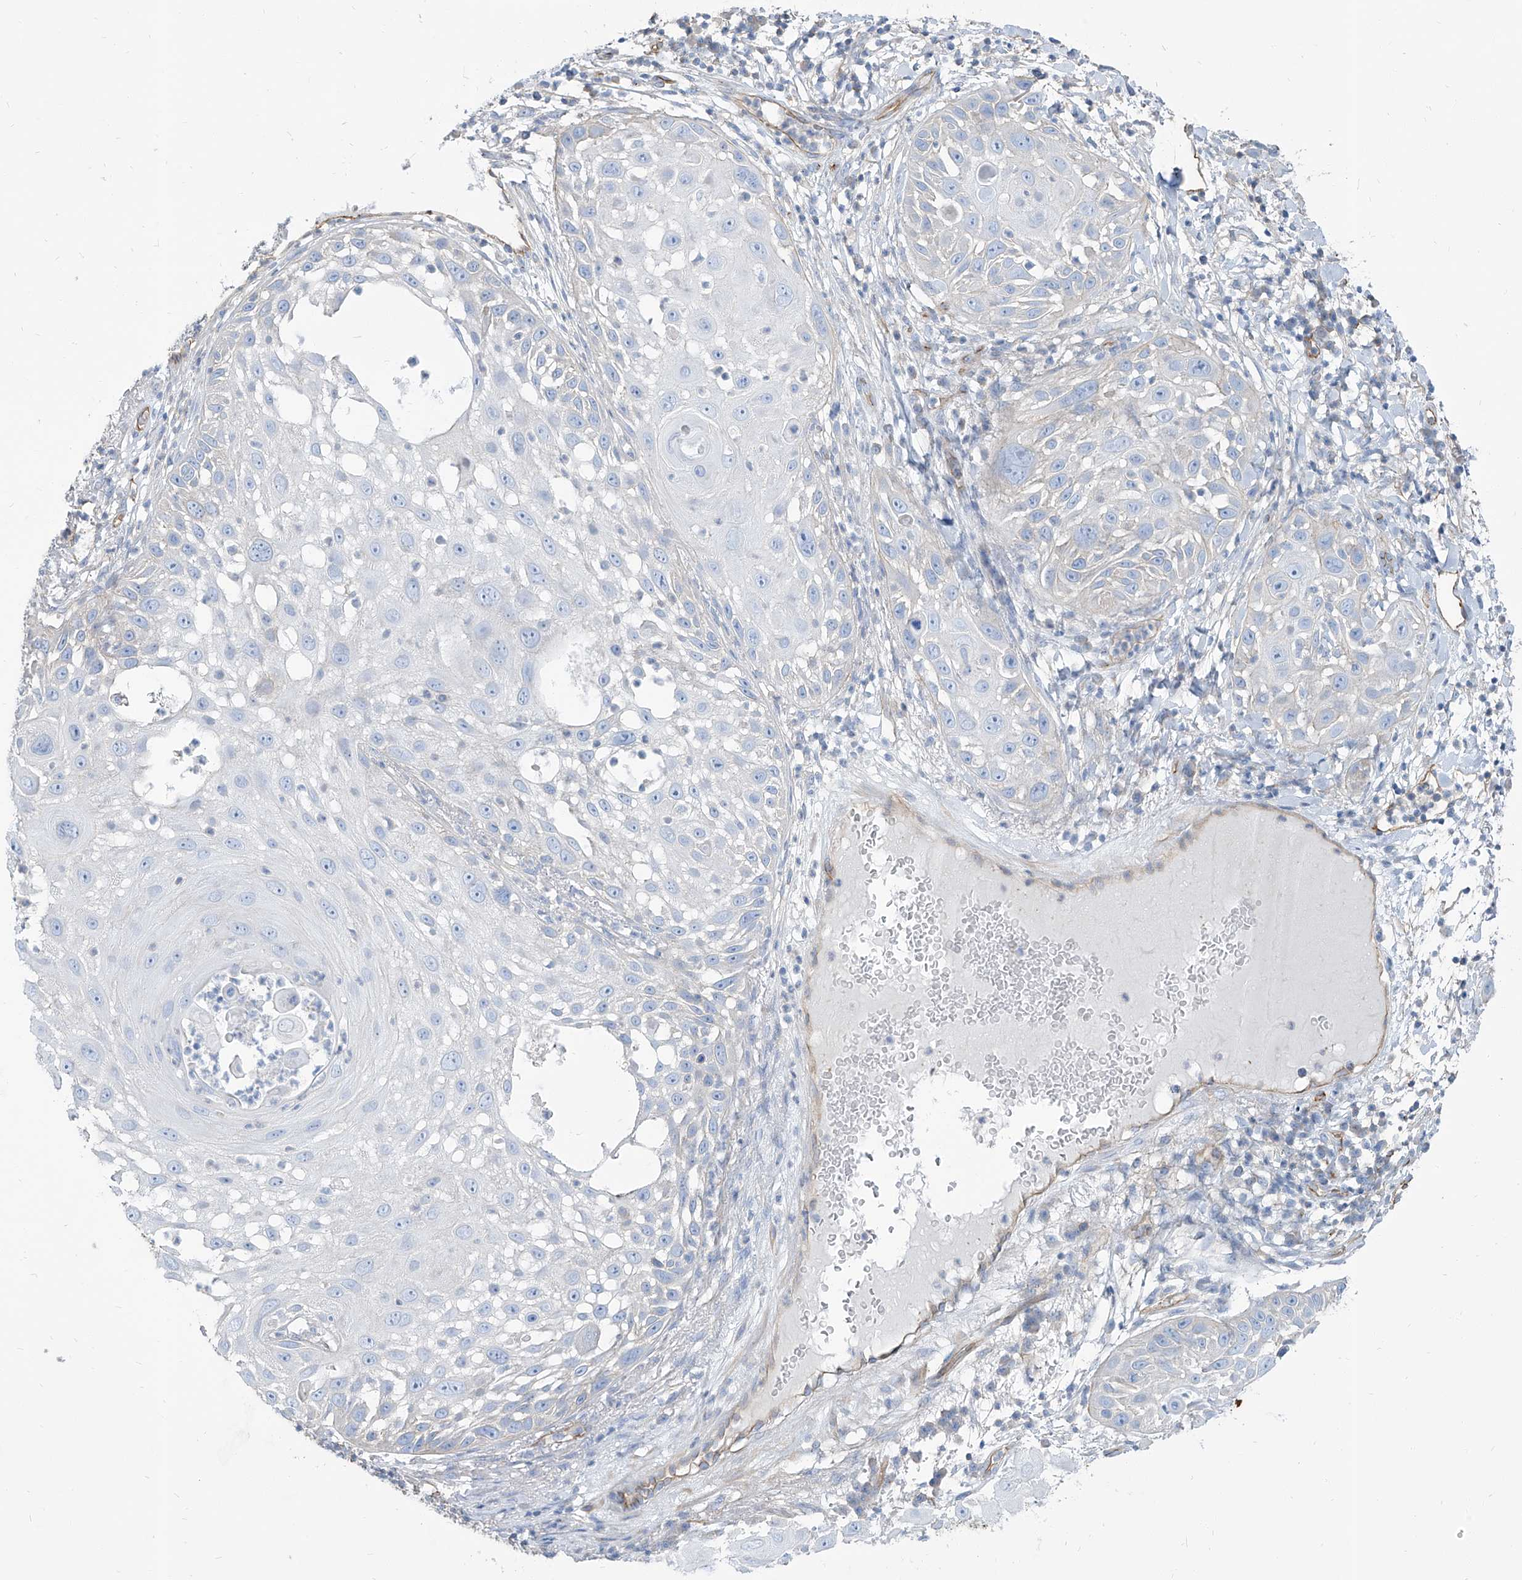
{"staining": {"intensity": "negative", "quantity": "none", "location": "none"}, "tissue": "skin cancer", "cell_type": "Tumor cells", "image_type": "cancer", "snomed": [{"axis": "morphology", "description": "Squamous cell carcinoma, NOS"}, {"axis": "topography", "description": "Skin"}], "caption": "Skin cancer was stained to show a protein in brown. There is no significant staining in tumor cells.", "gene": "TXLNB", "patient": {"sex": "female", "age": 44}}